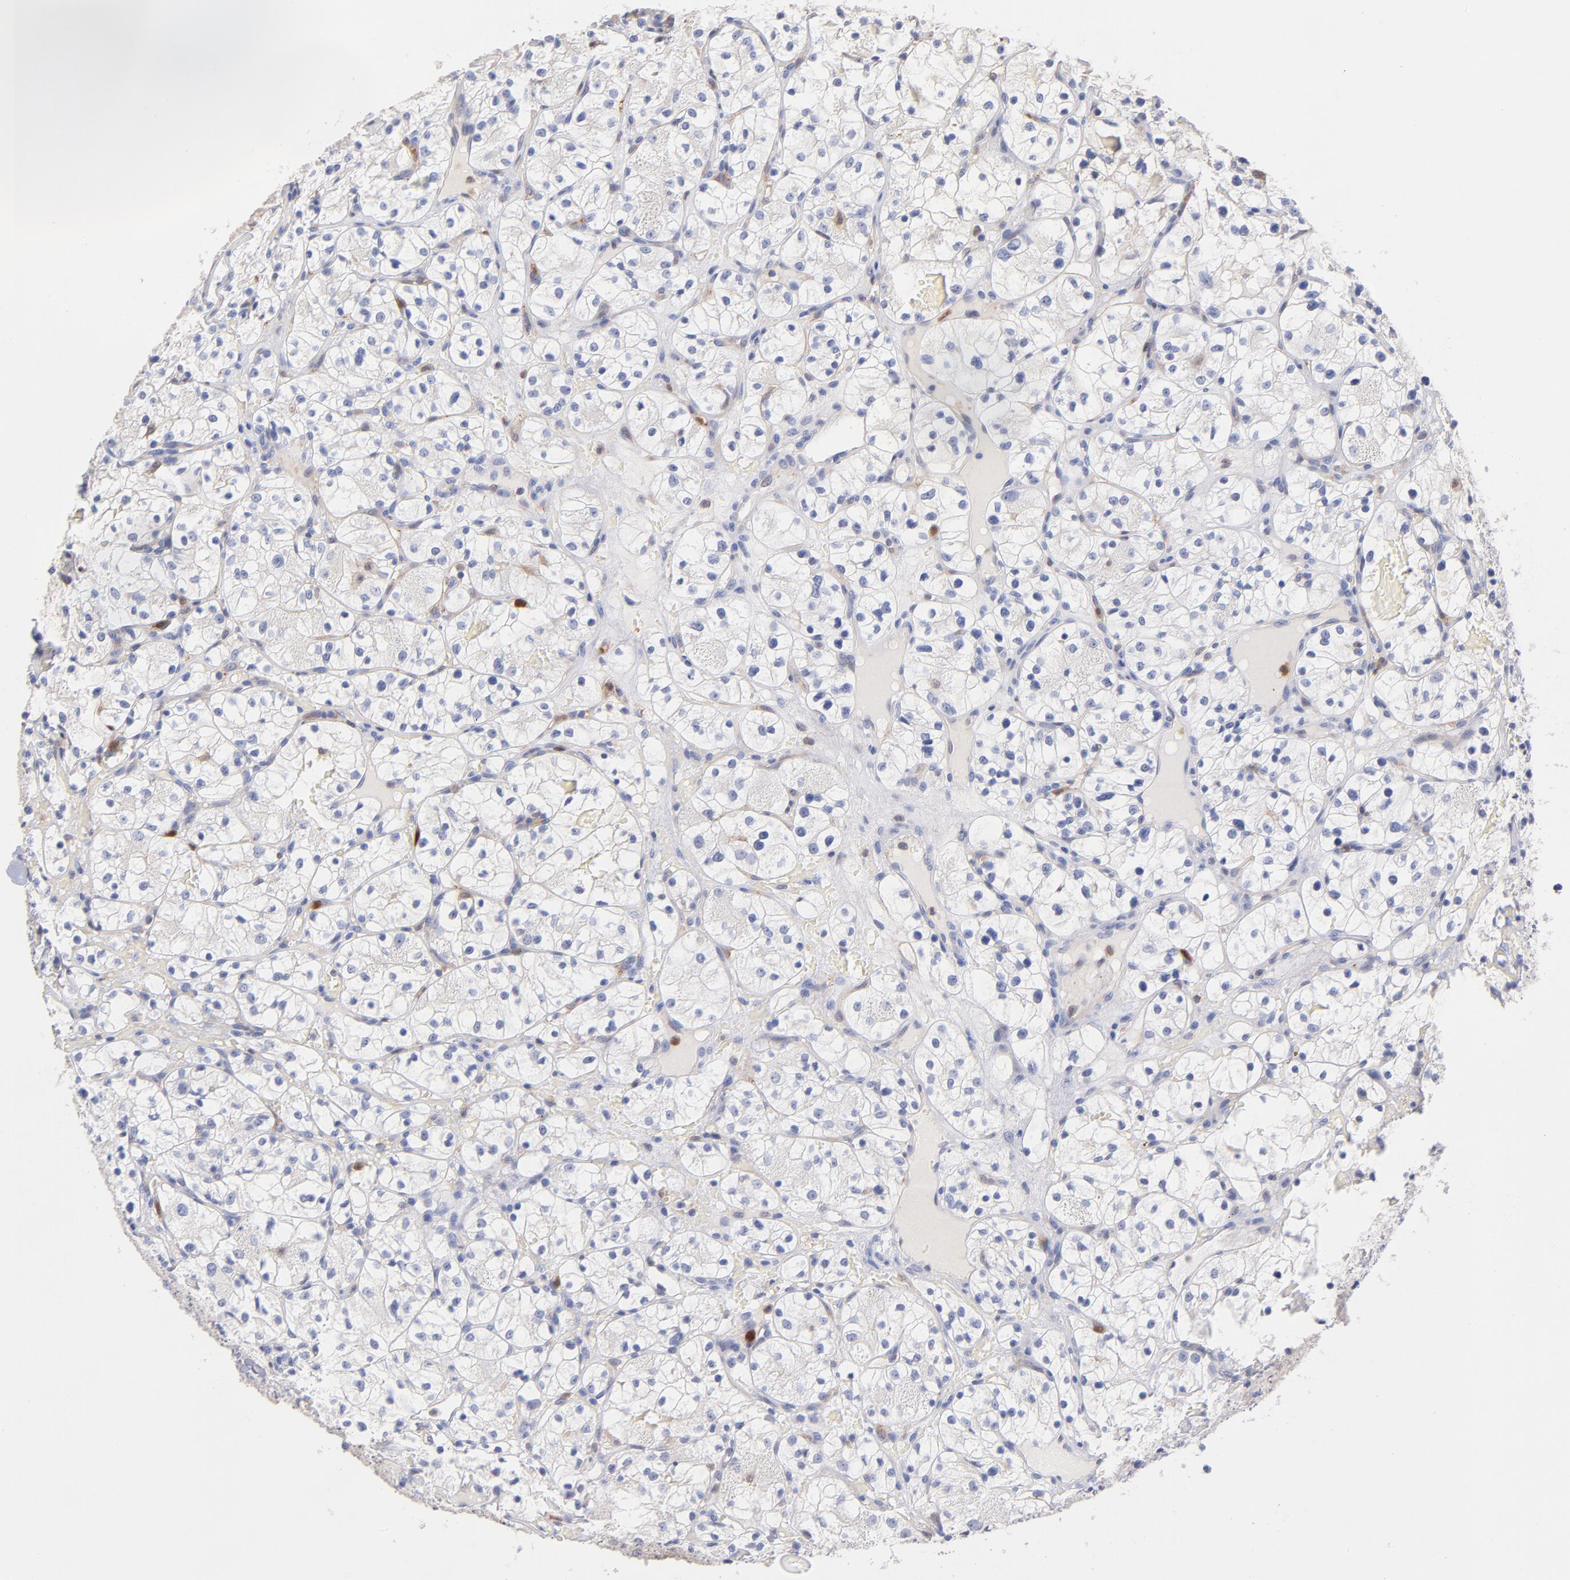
{"staining": {"intensity": "negative", "quantity": "none", "location": "none"}, "tissue": "renal cancer", "cell_type": "Tumor cells", "image_type": "cancer", "snomed": [{"axis": "morphology", "description": "Adenocarcinoma, NOS"}, {"axis": "topography", "description": "Kidney"}], "caption": "Renal cancer was stained to show a protein in brown. There is no significant positivity in tumor cells.", "gene": "BID", "patient": {"sex": "female", "age": 60}}